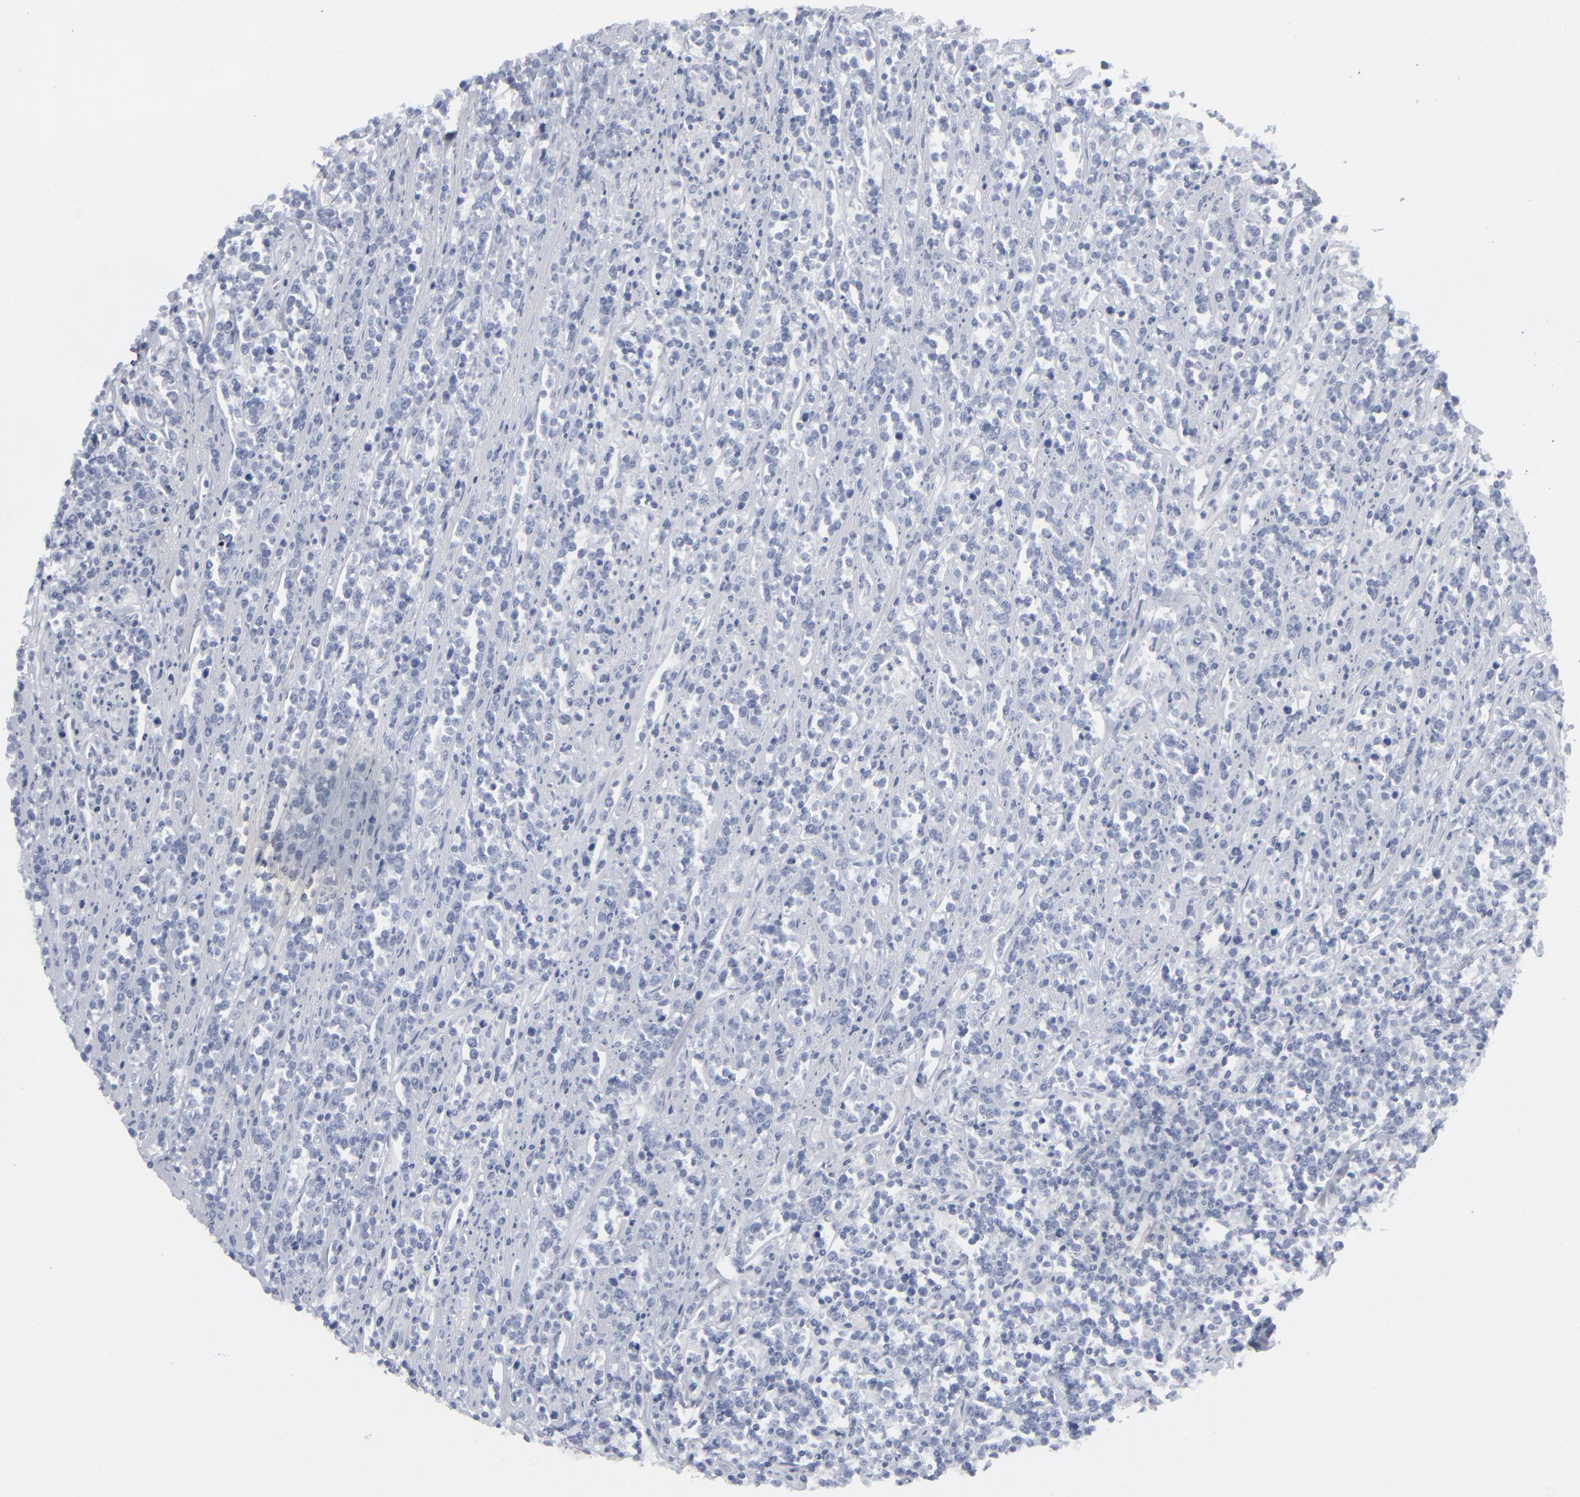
{"staining": {"intensity": "negative", "quantity": "none", "location": "none"}, "tissue": "lymphoma", "cell_type": "Tumor cells", "image_type": "cancer", "snomed": [{"axis": "morphology", "description": "Malignant lymphoma, non-Hodgkin's type, High grade"}, {"axis": "topography", "description": "Small intestine"}, {"axis": "topography", "description": "Colon"}], "caption": "Tumor cells are negative for protein expression in human lymphoma. (DAB IHC, high magnification).", "gene": "MSLN", "patient": {"sex": "male", "age": 8}}